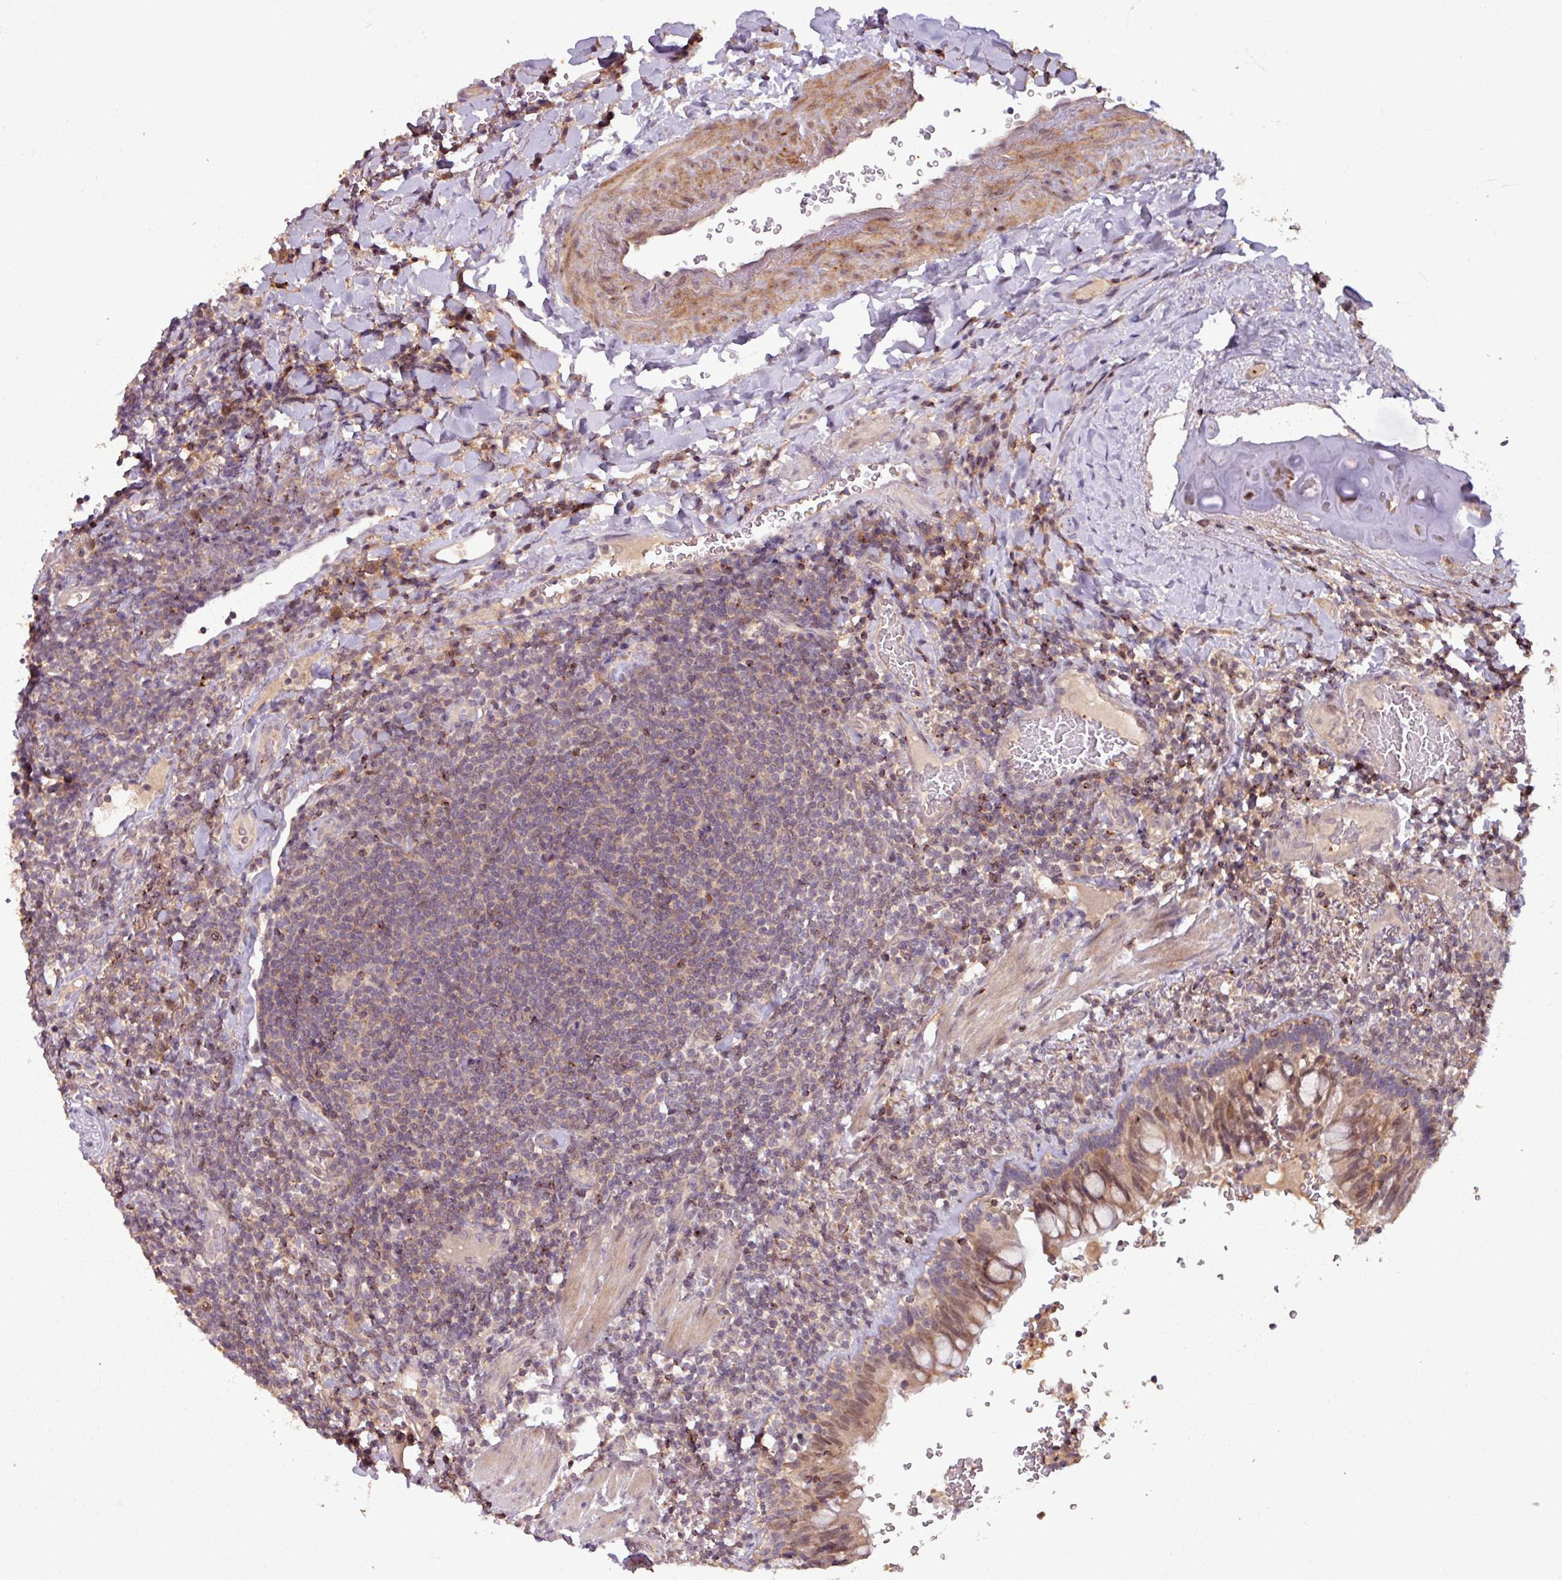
{"staining": {"intensity": "weak", "quantity": "<25%", "location": "cytoplasmic/membranous"}, "tissue": "lymphoma", "cell_type": "Tumor cells", "image_type": "cancer", "snomed": [{"axis": "morphology", "description": "Malignant lymphoma, non-Hodgkin's type, Low grade"}, {"axis": "topography", "description": "Lung"}], "caption": "The micrograph reveals no significant expression in tumor cells of malignant lymphoma, non-Hodgkin's type (low-grade).", "gene": "OR6B1", "patient": {"sex": "female", "age": 71}}